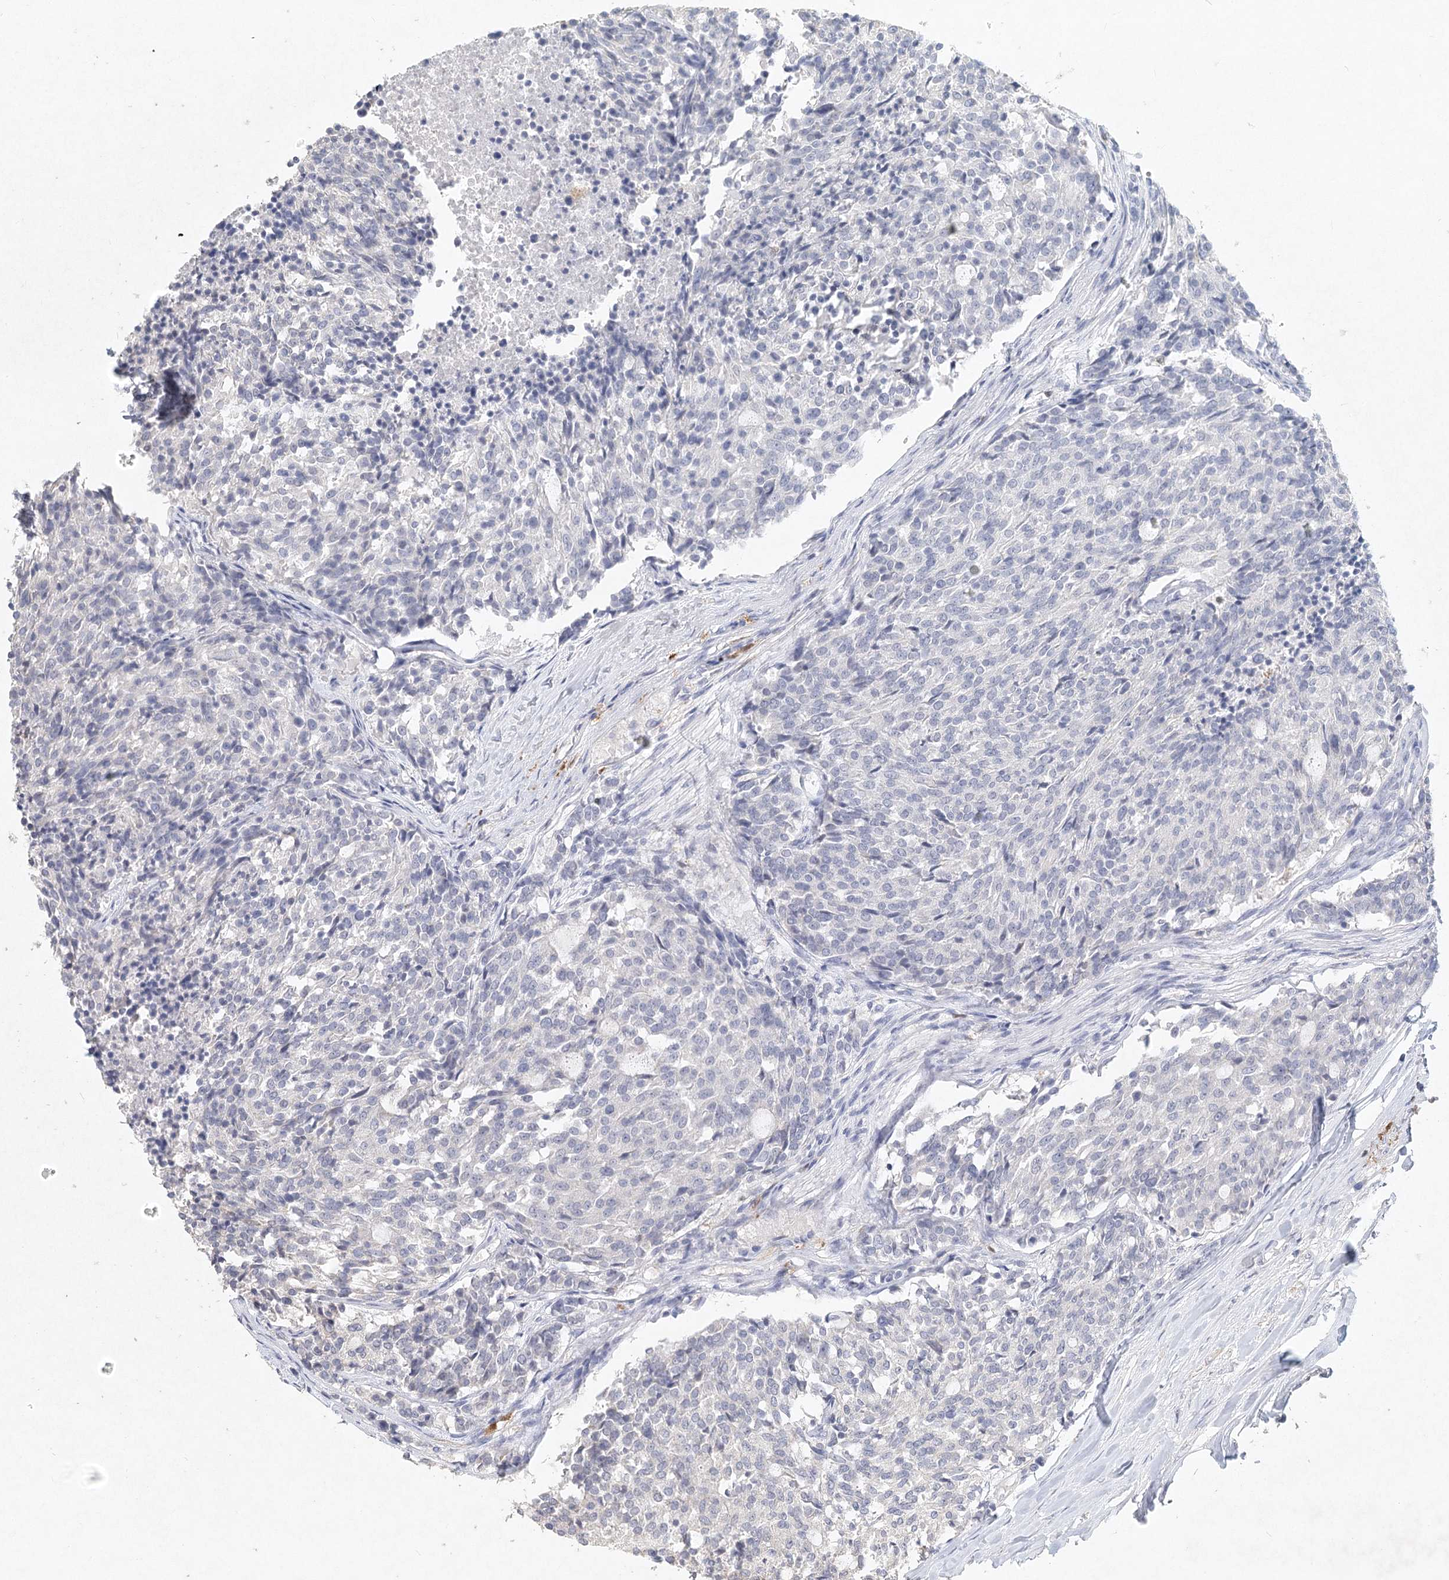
{"staining": {"intensity": "negative", "quantity": "none", "location": "none"}, "tissue": "carcinoid", "cell_type": "Tumor cells", "image_type": "cancer", "snomed": [{"axis": "morphology", "description": "Carcinoid, malignant, NOS"}, {"axis": "topography", "description": "Pancreas"}], "caption": "This is an immunohistochemistry (IHC) histopathology image of human malignant carcinoid. There is no staining in tumor cells.", "gene": "ARSI", "patient": {"sex": "female", "age": 54}}